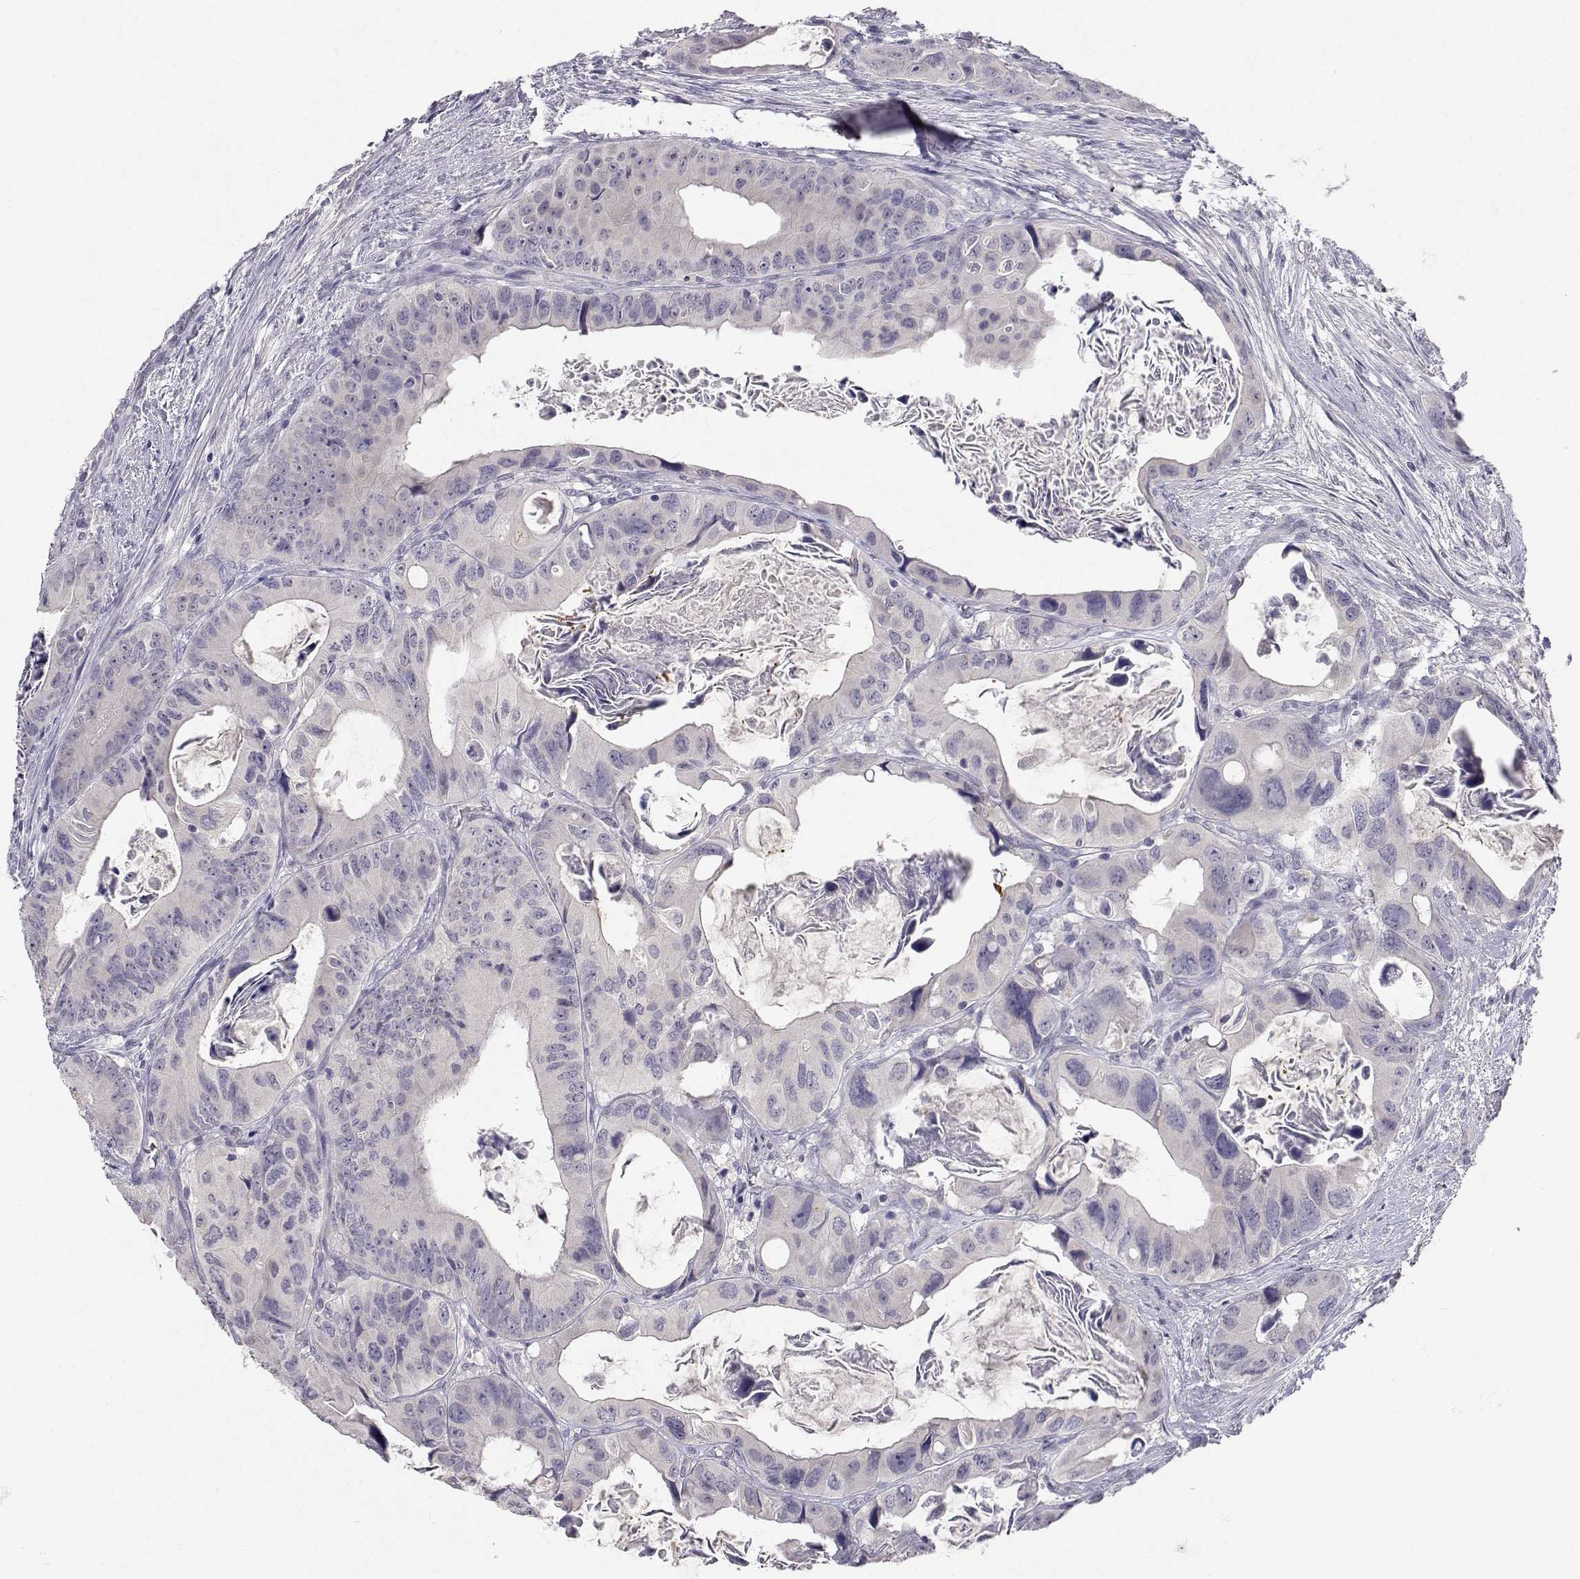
{"staining": {"intensity": "negative", "quantity": "none", "location": "none"}, "tissue": "colorectal cancer", "cell_type": "Tumor cells", "image_type": "cancer", "snomed": [{"axis": "morphology", "description": "Adenocarcinoma, NOS"}, {"axis": "topography", "description": "Rectum"}], "caption": "High magnification brightfield microscopy of colorectal adenocarcinoma stained with DAB (brown) and counterstained with hematoxylin (blue): tumor cells show no significant staining.", "gene": "SLC6A3", "patient": {"sex": "male", "age": 64}}